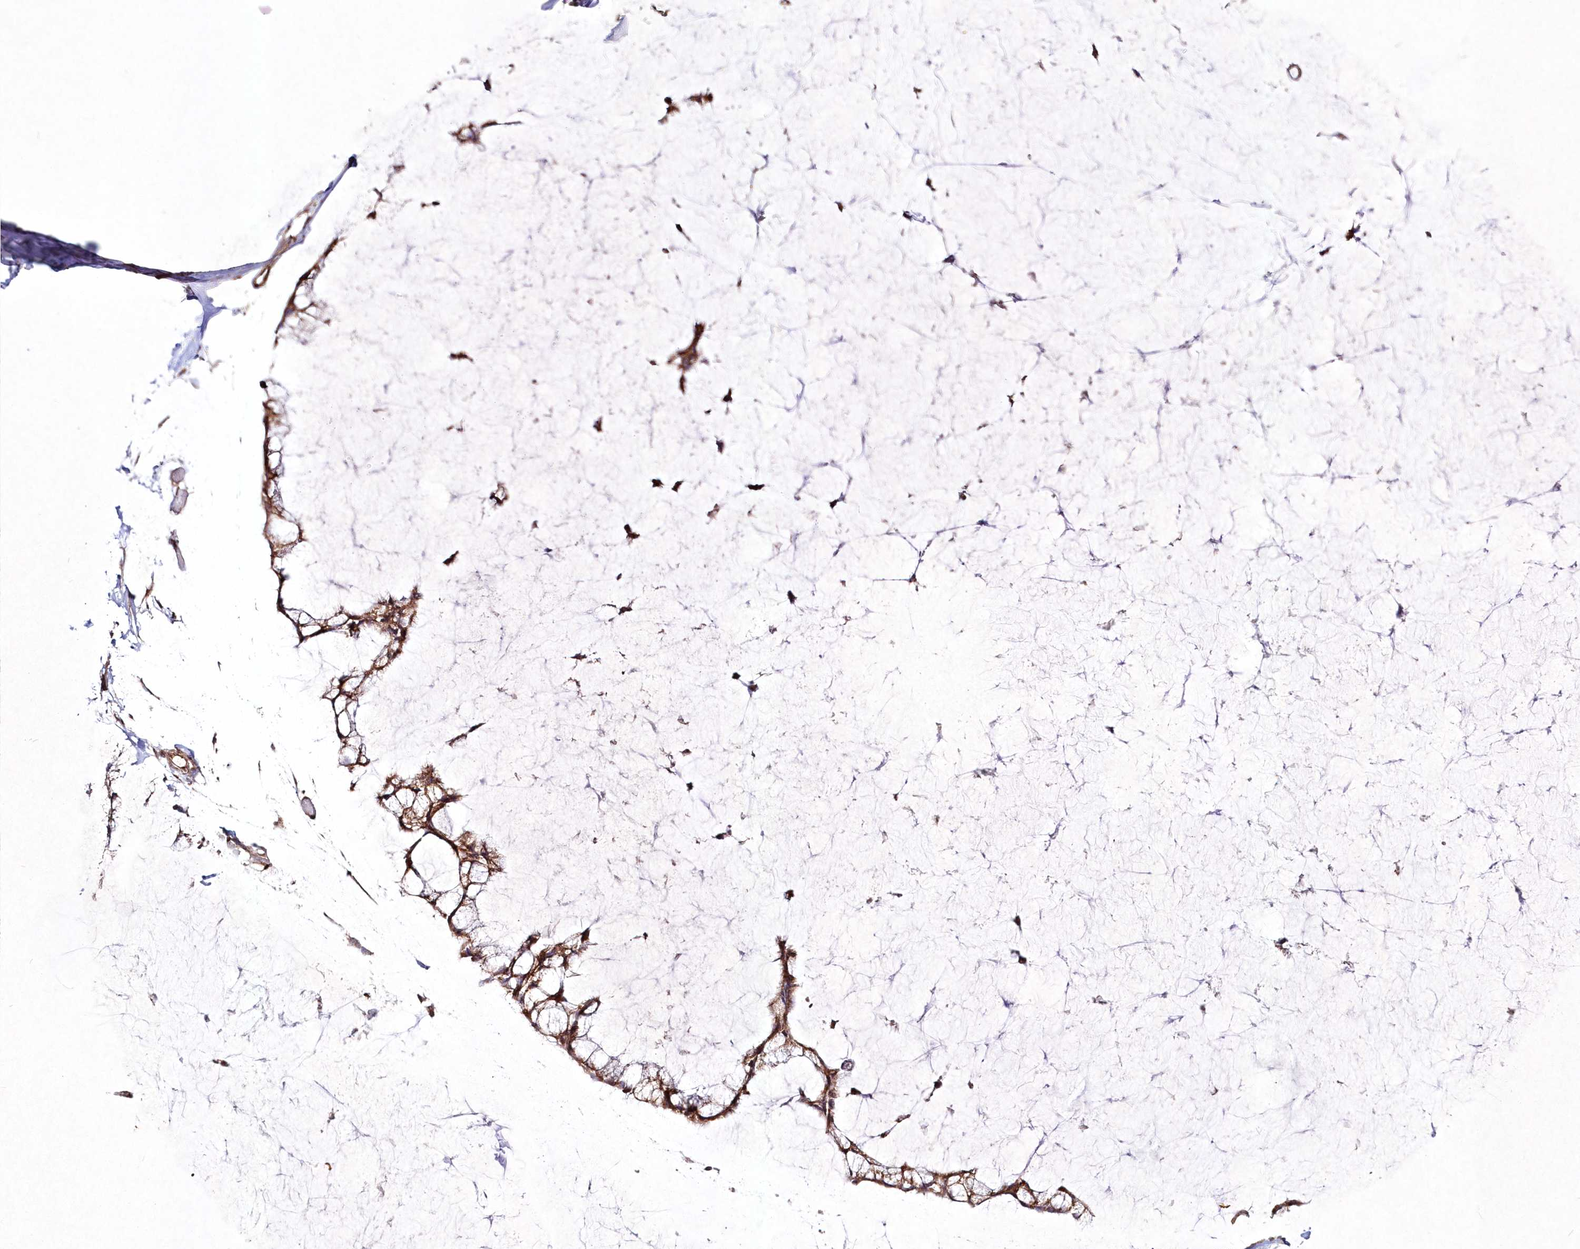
{"staining": {"intensity": "moderate", "quantity": ">75%", "location": "cytoplasmic/membranous"}, "tissue": "ovarian cancer", "cell_type": "Tumor cells", "image_type": "cancer", "snomed": [{"axis": "morphology", "description": "Cystadenocarcinoma, mucinous, NOS"}, {"axis": "topography", "description": "Ovary"}], "caption": "This photomicrograph displays IHC staining of ovarian cancer (mucinous cystadenocarcinoma), with medium moderate cytoplasmic/membranous expression in about >75% of tumor cells.", "gene": "PEX13", "patient": {"sex": "female", "age": 39}}